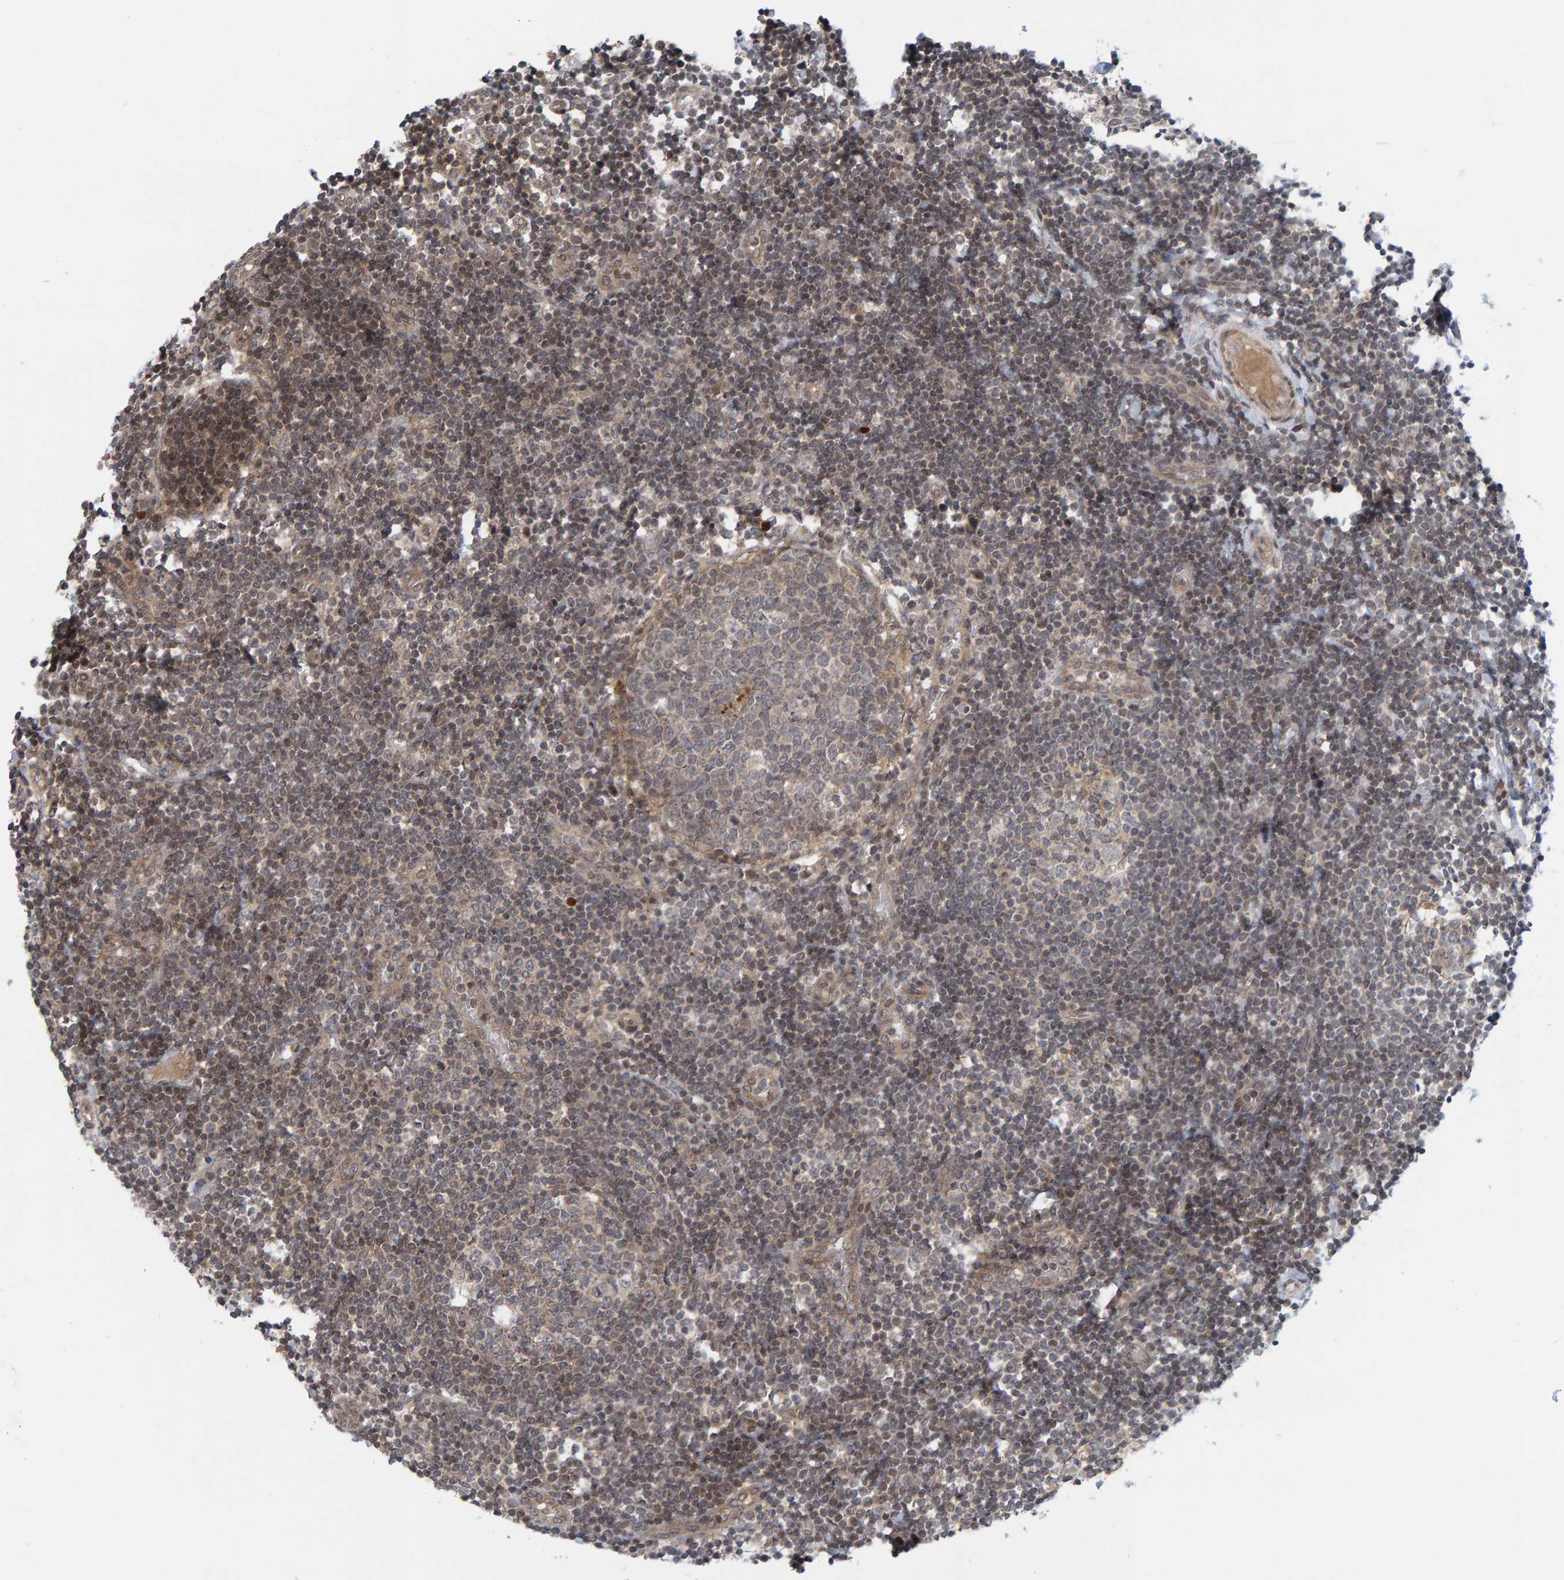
{"staining": {"intensity": "weak", "quantity": "<25%", "location": "cytoplasmic/membranous"}, "tissue": "tonsil", "cell_type": "Germinal center cells", "image_type": "normal", "snomed": [{"axis": "morphology", "description": "Normal tissue, NOS"}, {"axis": "topography", "description": "Tonsil"}], "caption": "IHC image of normal tonsil: tonsil stained with DAB exhibits no significant protein staining in germinal center cells. (IHC, brightfield microscopy, high magnification).", "gene": "CDH2", "patient": {"sex": "female", "age": 19}}